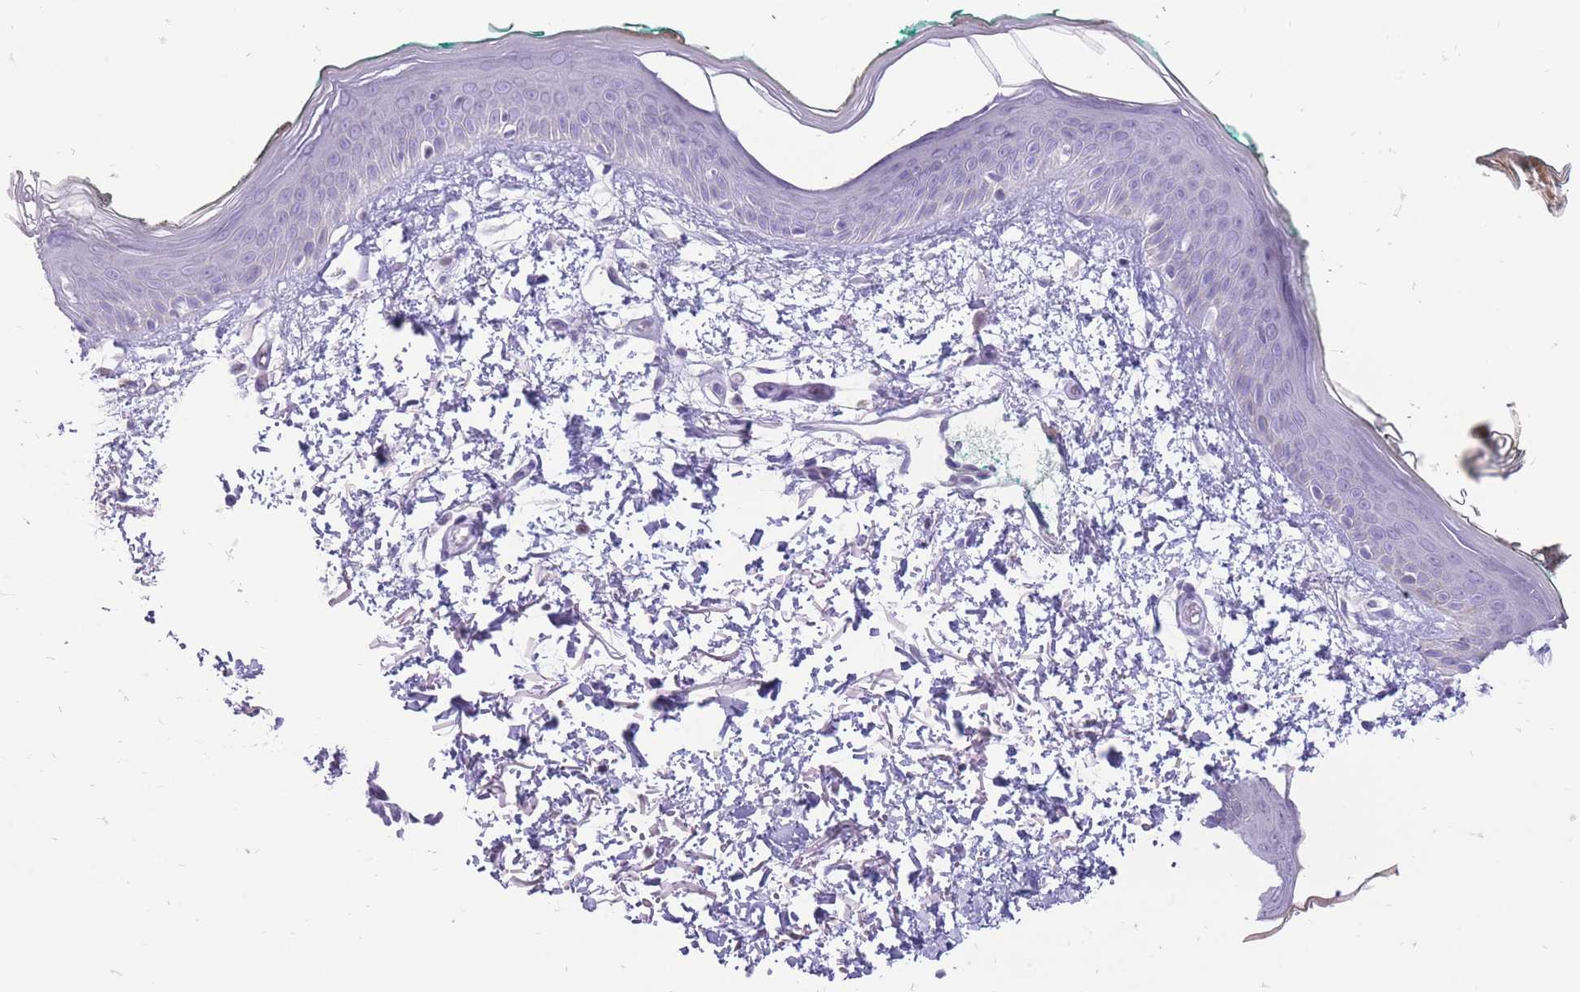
{"staining": {"intensity": "negative", "quantity": "none", "location": "none"}, "tissue": "skin", "cell_type": "Fibroblasts", "image_type": "normal", "snomed": [{"axis": "morphology", "description": "Normal tissue, NOS"}, {"axis": "morphology", "description": "Malignant melanoma, NOS"}, {"axis": "topography", "description": "Skin"}], "caption": "Protein analysis of normal skin exhibits no significant staining in fibroblasts.", "gene": "ERICH4", "patient": {"sex": "male", "age": 62}}